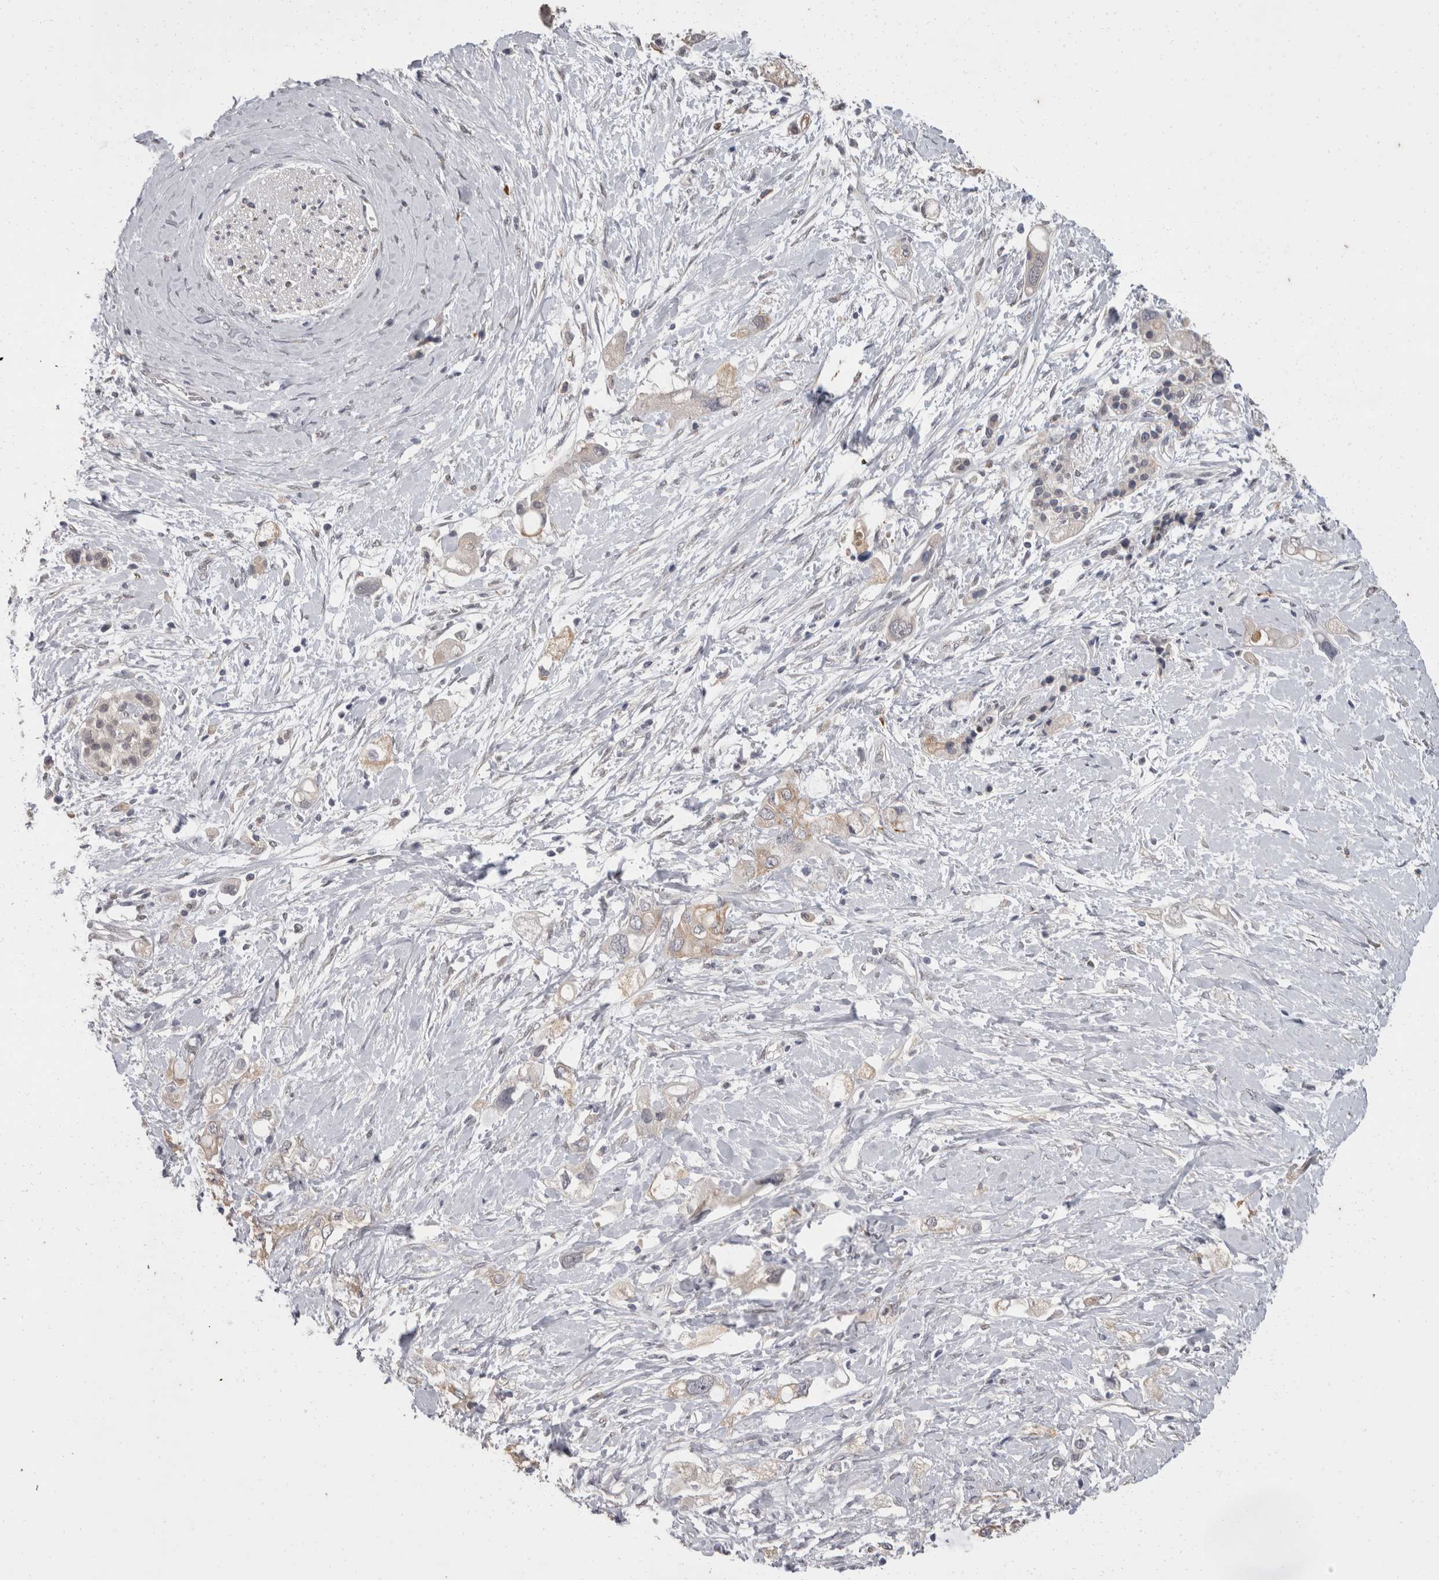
{"staining": {"intensity": "weak", "quantity": "<25%", "location": "cytoplasmic/membranous"}, "tissue": "pancreatic cancer", "cell_type": "Tumor cells", "image_type": "cancer", "snomed": [{"axis": "morphology", "description": "Adenocarcinoma, NOS"}, {"axis": "topography", "description": "Pancreas"}], "caption": "Immunohistochemical staining of human adenocarcinoma (pancreatic) shows no significant staining in tumor cells.", "gene": "FHOD3", "patient": {"sex": "female", "age": 56}}